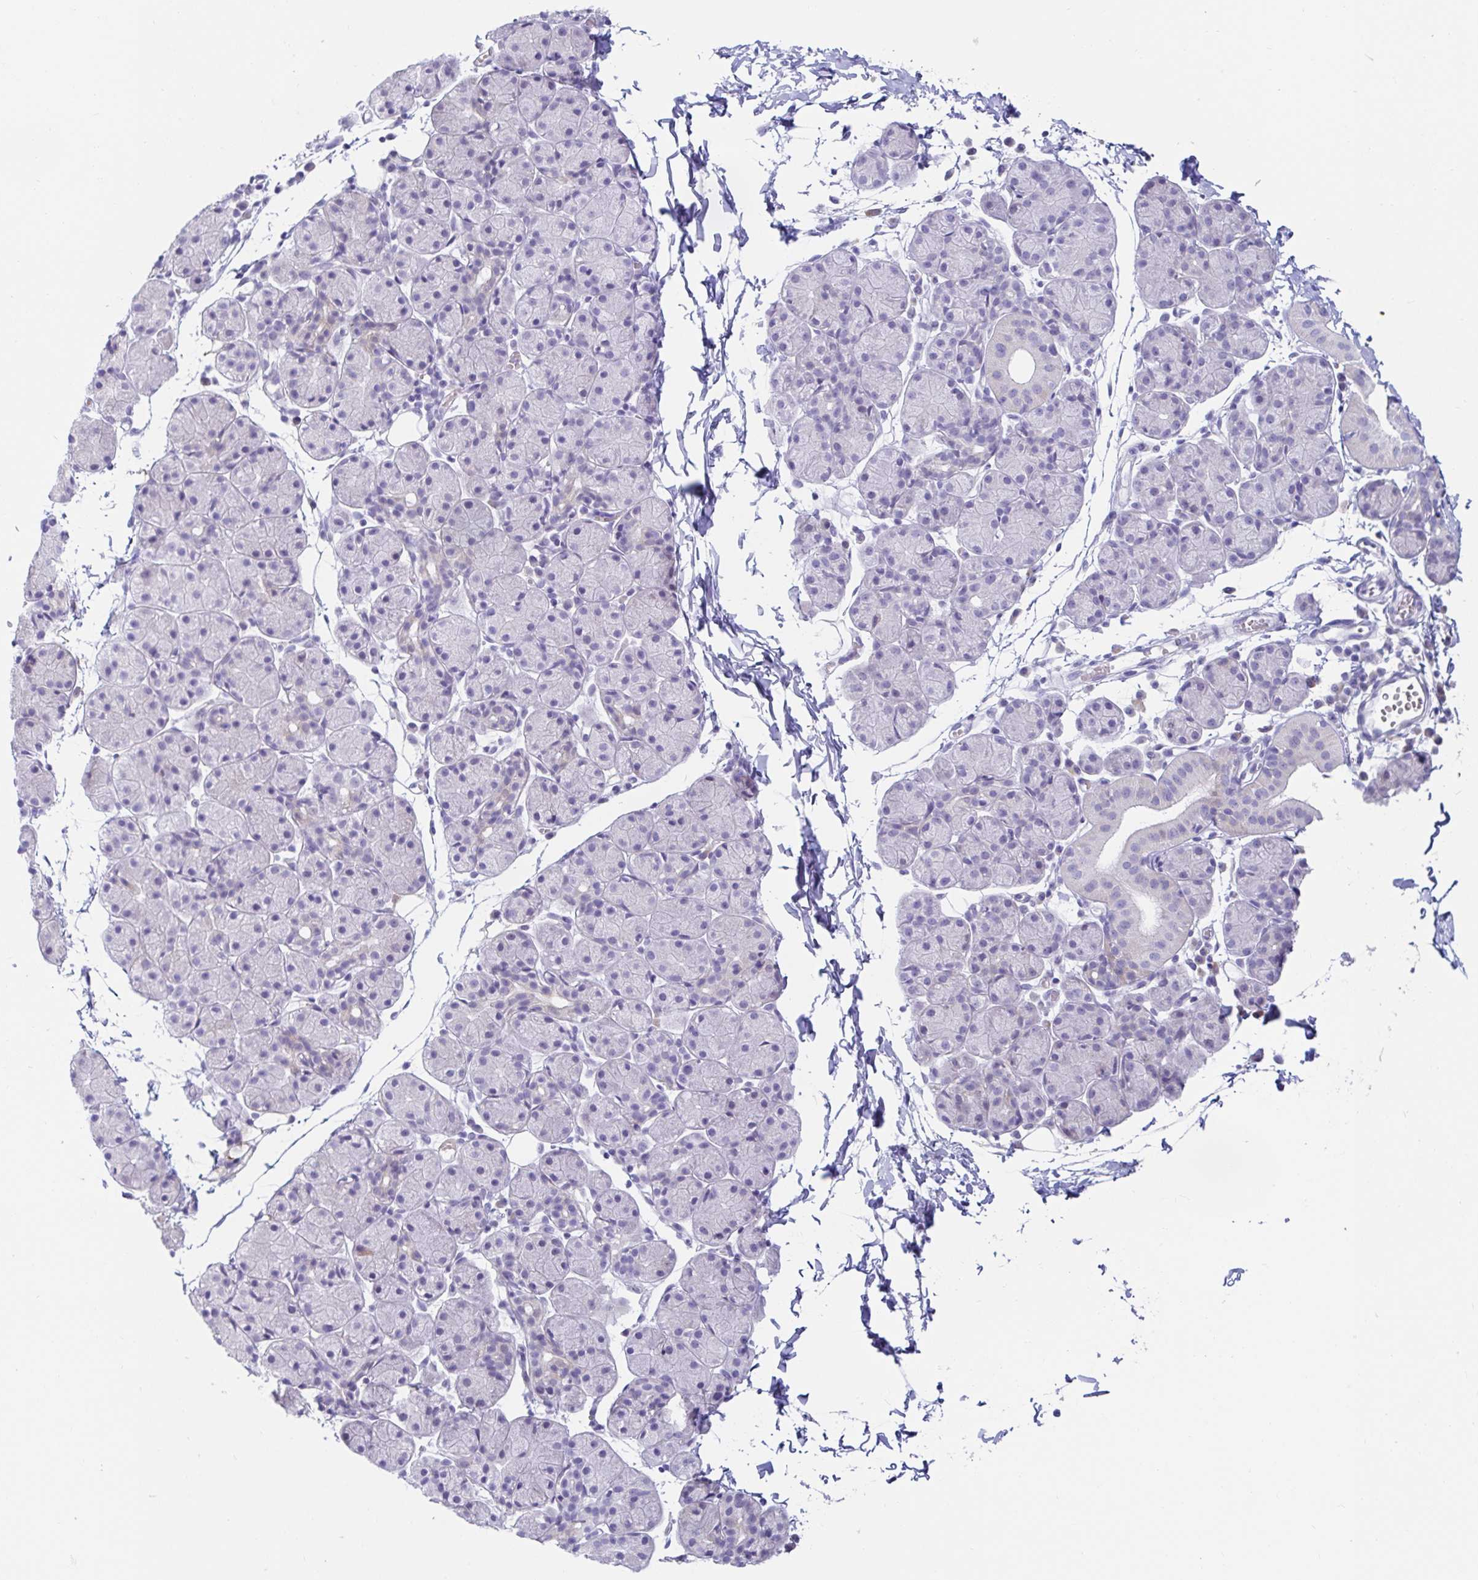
{"staining": {"intensity": "negative", "quantity": "none", "location": "none"}, "tissue": "salivary gland", "cell_type": "Glandular cells", "image_type": "normal", "snomed": [{"axis": "morphology", "description": "Normal tissue, NOS"}, {"axis": "morphology", "description": "Inflammation, NOS"}, {"axis": "topography", "description": "Lymph node"}, {"axis": "topography", "description": "Salivary gland"}], "caption": "Glandular cells show no significant protein positivity in unremarkable salivary gland. The staining is performed using DAB brown chromogen with nuclei counter-stained in using hematoxylin.", "gene": "C4orf17", "patient": {"sex": "male", "age": 3}}